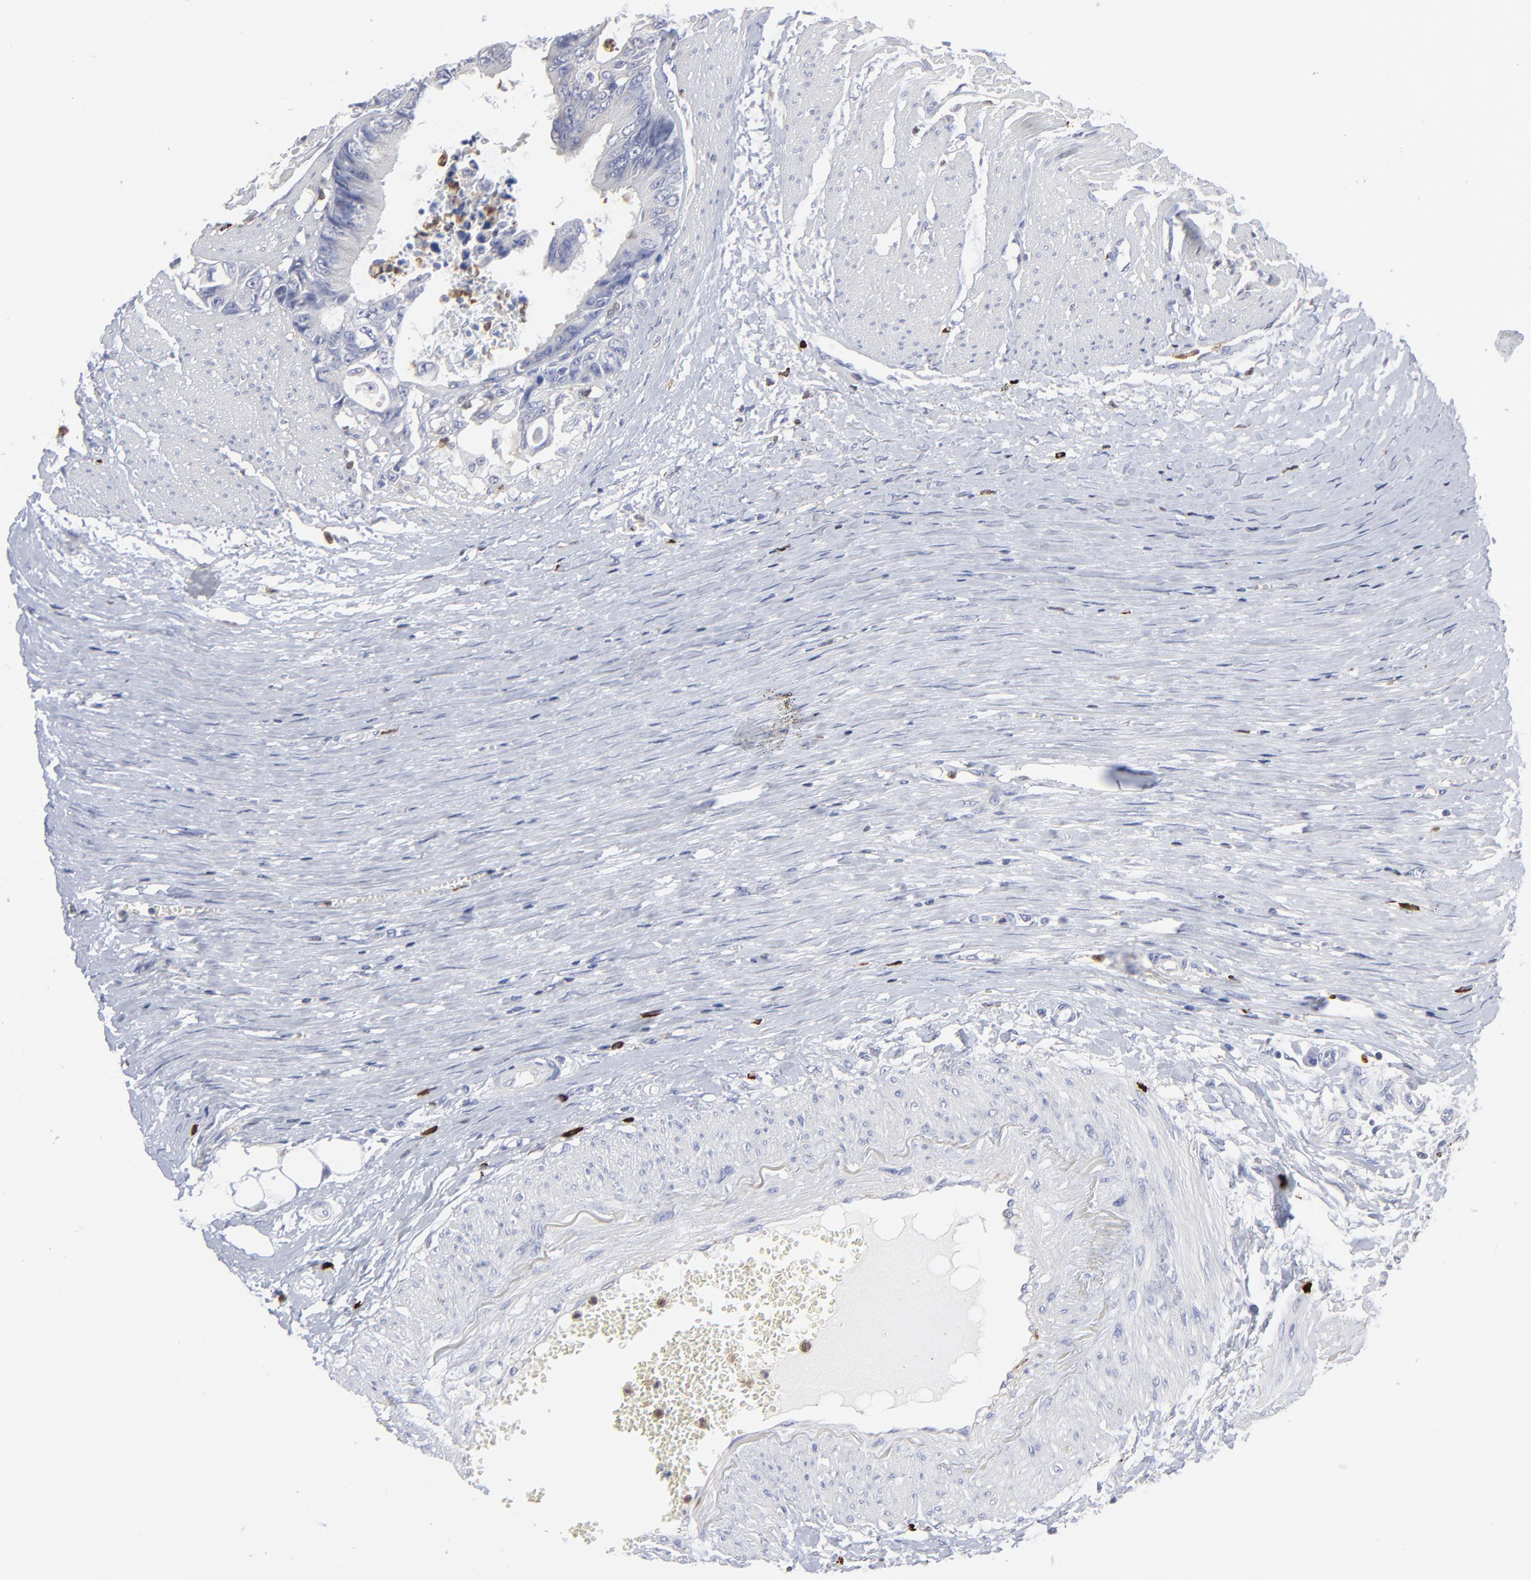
{"staining": {"intensity": "negative", "quantity": "none", "location": "none"}, "tissue": "colorectal cancer", "cell_type": "Tumor cells", "image_type": "cancer", "snomed": [{"axis": "morphology", "description": "Adenocarcinoma, NOS"}, {"axis": "topography", "description": "Rectum"}], "caption": "This is a photomicrograph of immunohistochemistry (IHC) staining of colorectal cancer (adenocarcinoma), which shows no positivity in tumor cells.", "gene": "TBXT", "patient": {"sex": "female", "age": 98}}